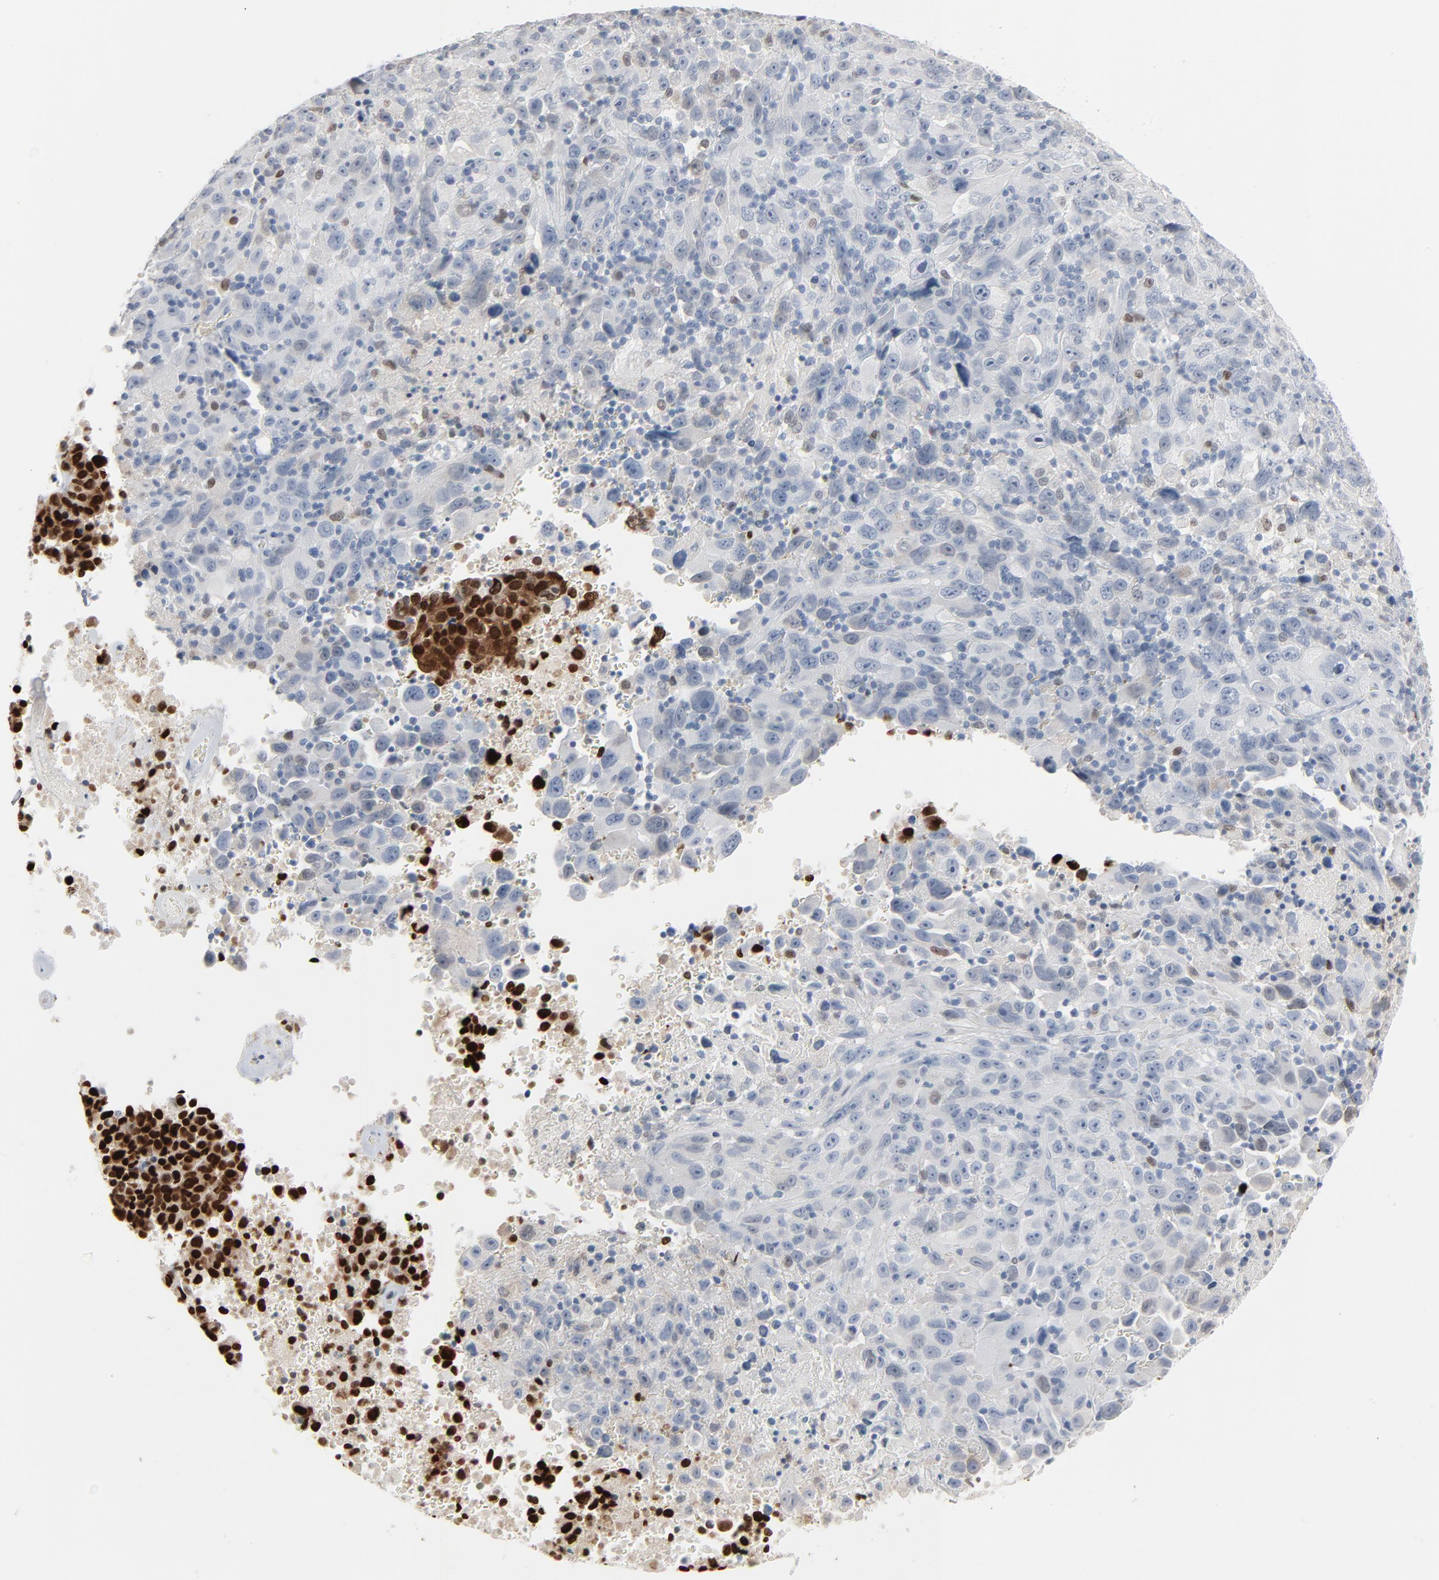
{"staining": {"intensity": "strong", "quantity": ">75%", "location": "nuclear"}, "tissue": "melanoma", "cell_type": "Tumor cells", "image_type": "cancer", "snomed": [{"axis": "morphology", "description": "Malignant melanoma, Metastatic site"}, {"axis": "topography", "description": "Cerebral cortex"}], "caption": "Tumor cells show strong nuclear positivity in about >75% of cells in malignant melanoma (metastatic site).", "gene": "MITF", "patient": {"sex": "female", "age": 52}}